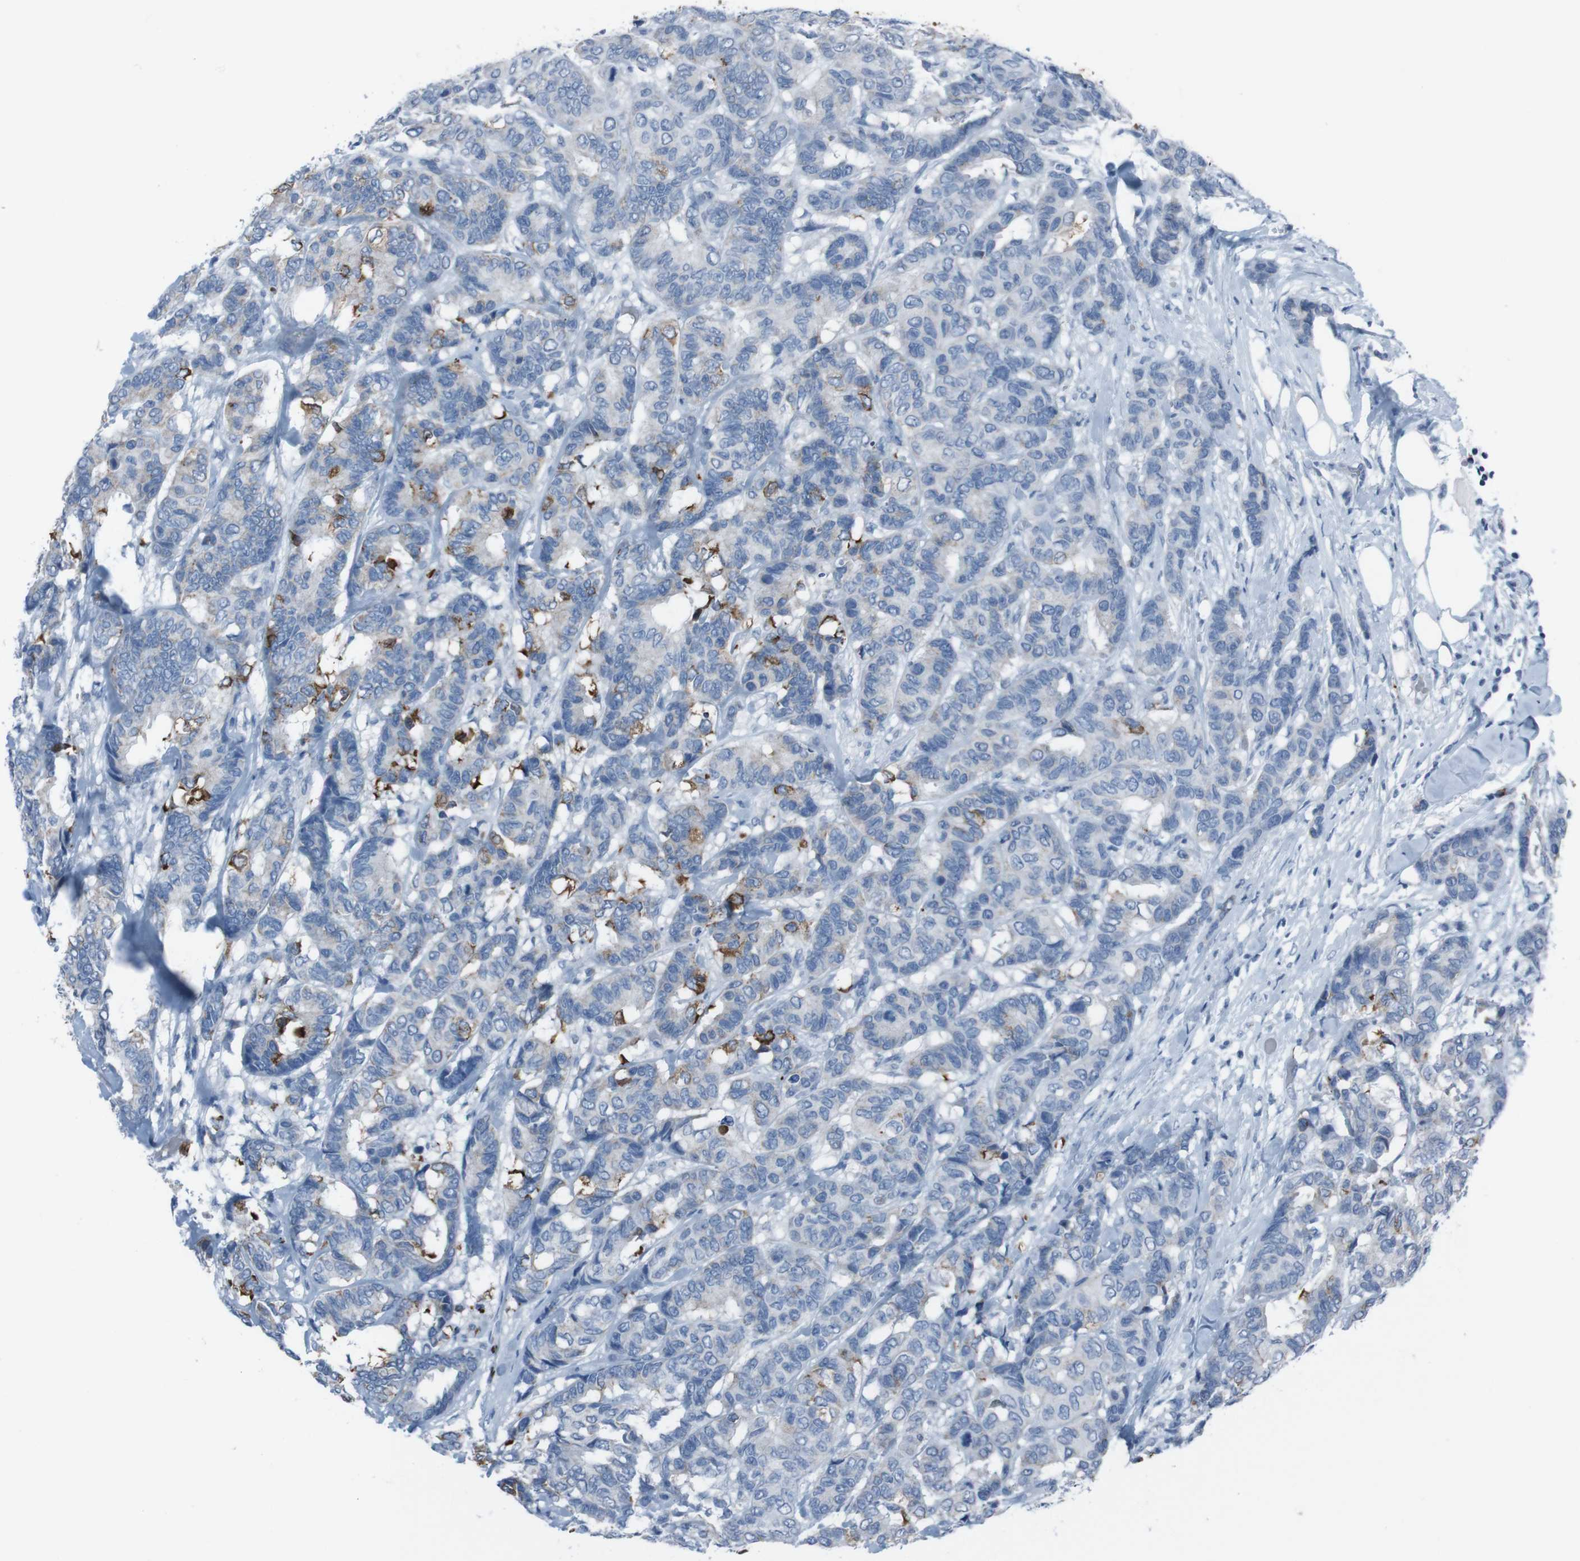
{"staining": {"intensity": "moderate", "quantity": "<25%", "location": "cytoplasmic/membranous"}, "tissue": "breast cancer", "cell_type": "Tumor cells", "image_type": "cancer", "snomed": [{"axis": "morphology", "description": "Duct carcinoma"}, {"axis": "topography", "description": "Breast"}], "caption": "Immunohistochemistry (IHC) of human breast cancer (invasive ductal carcinoma) demonstrates low levels of moderate cytoplasmic/membranous expression in about <25% of tumor cells. The staining is performed using DAB (3,3'-diaminobenzidine) brown chromogen to label protein expression. The nuclei are counter-stained blue using hematoxylin.", "gene": "ST6GAL1", "patient": {"sex": "female", "age": 87}}